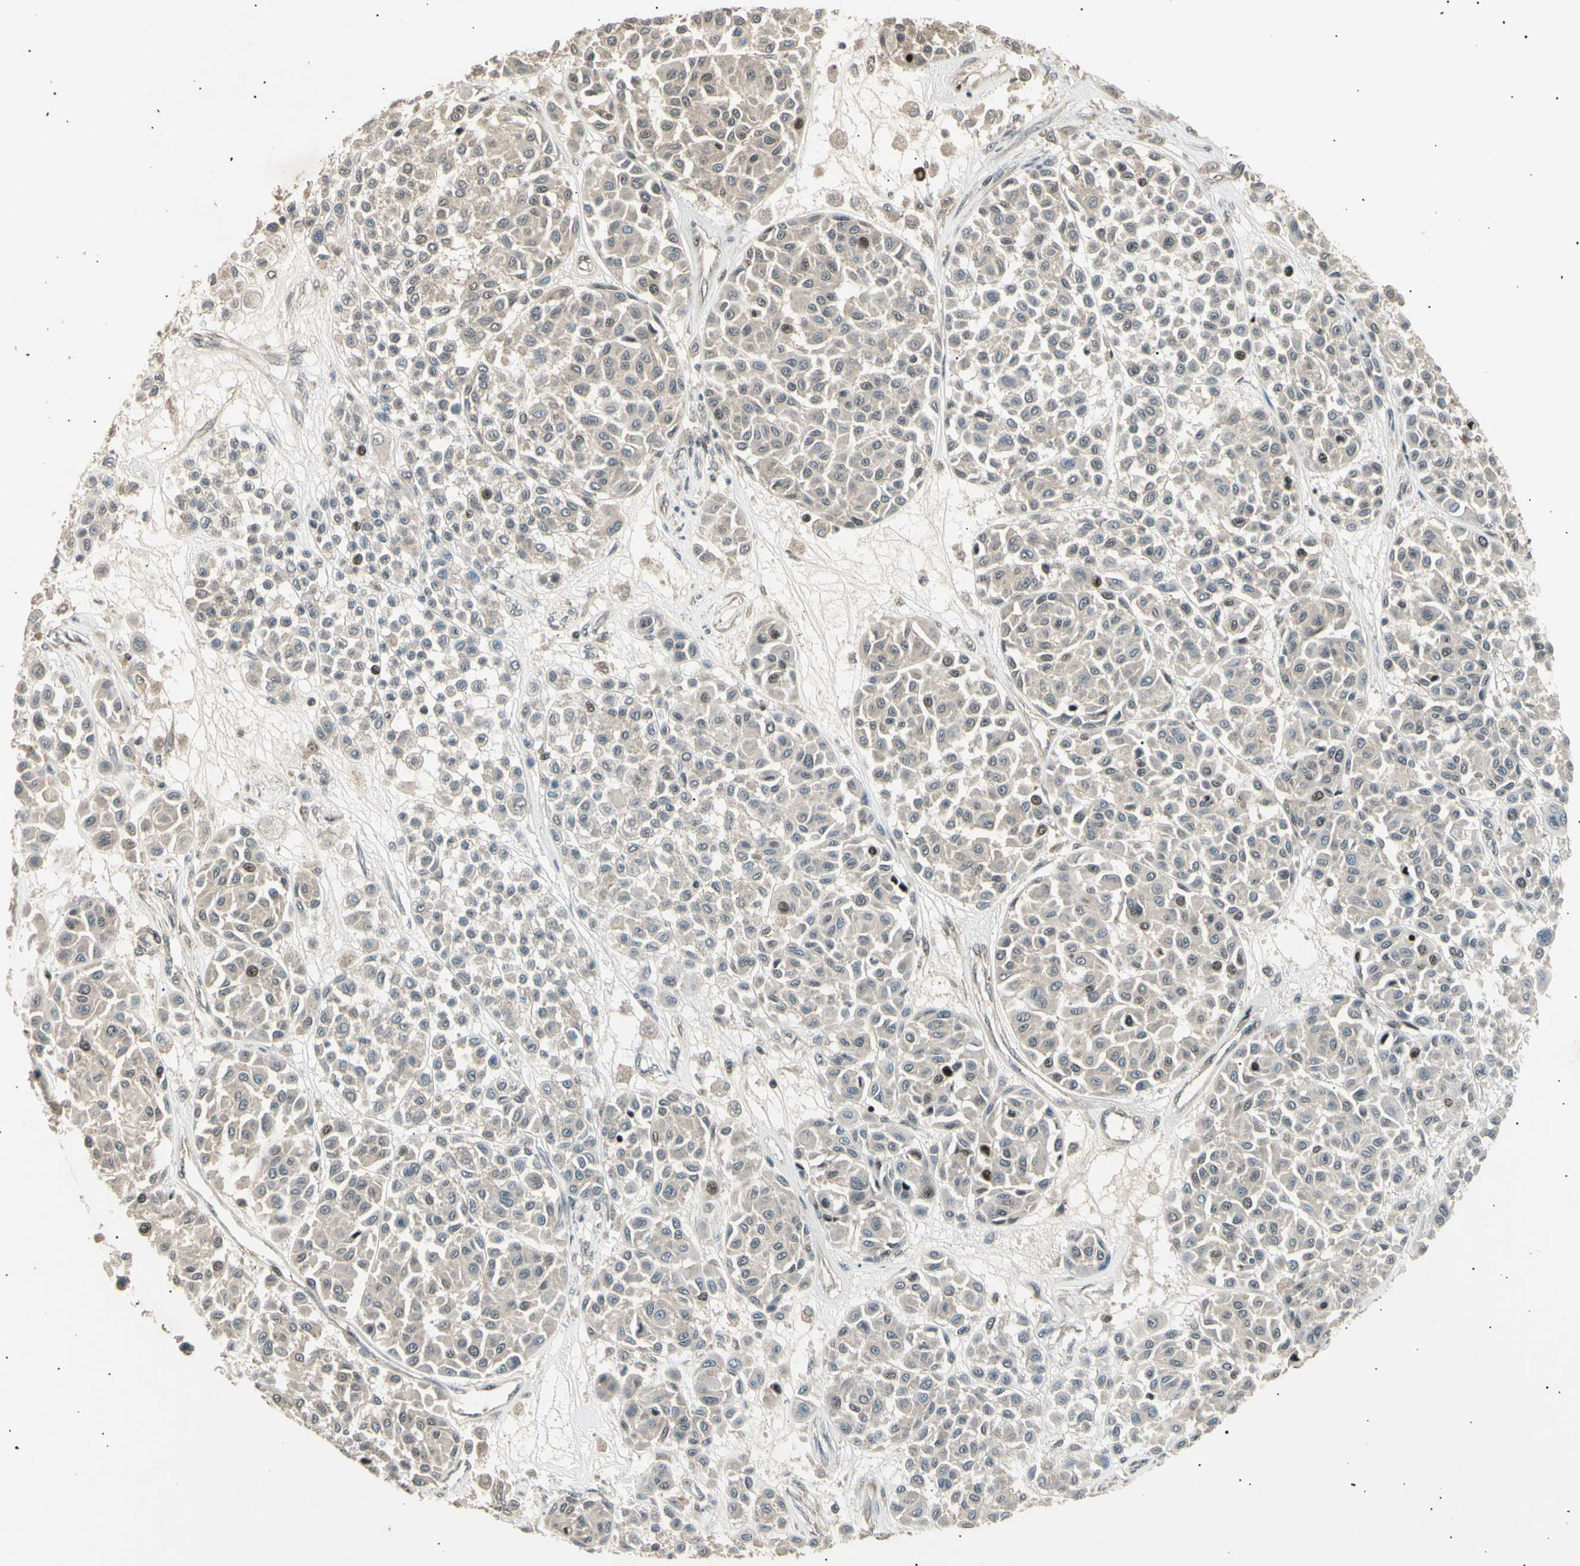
{"staining": {"intensity": "weak", "quantity": "<25%", "location": "cytoplasmic/membranous,nuclear"}, "tissue": "melanoma", "cell_type": "Tumor cells", "image_type": "cancer", "snomed": [{"axis": "morphology", "description": "Malignant melanoma, Metastatic site"}, {"axis": "topography", "description": "Soft tissue"}], "caption": "Tumor cells show no significant protein staining in melanoma. (Immunohistochemistry, brightfield microscopy, high magnification).", "gene": "NUAK2", "patient": {"sex": "male", "age": 41}}